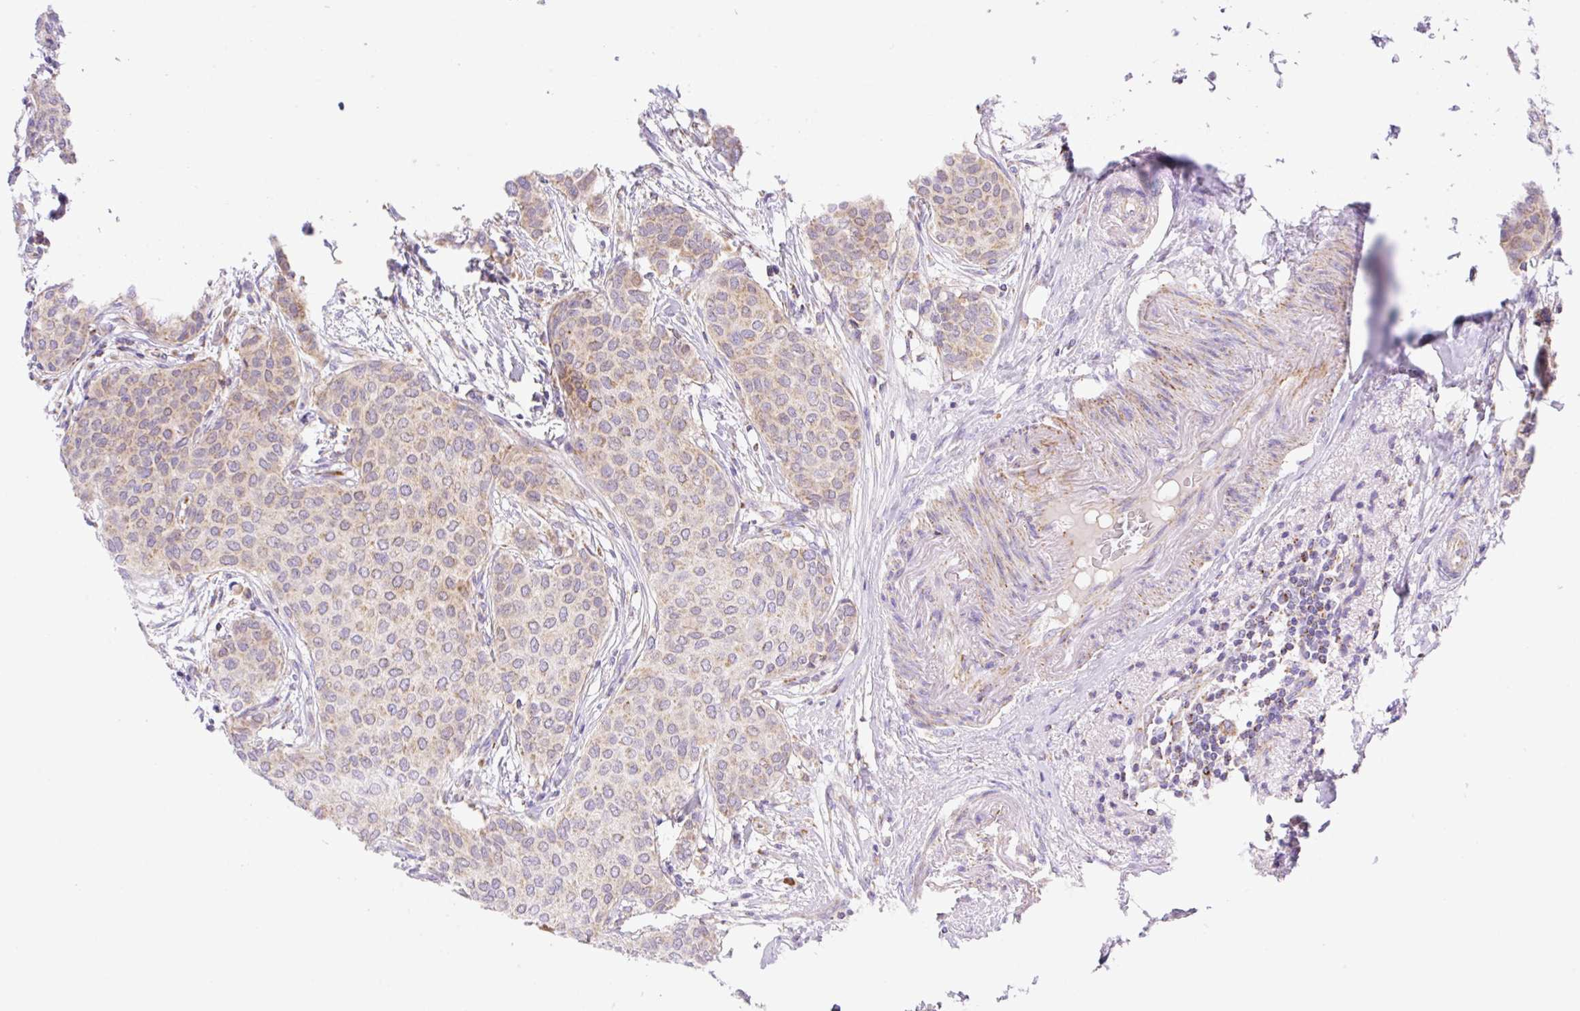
{"staining": {"intensity": "moderate", "quantity": "25%-75%", "location": "cytoplasmic/membranous"}, "tissue": "breast cancer", "cell_type": "Tumor cells", "image_type": "cancer", "snomed": [{"axis": "morphology", "description": "Duct carcinoma"}, {"axis": "topography", "description": "Breast"}], "caption": "Brown immunohistochemical staining in infiltrating ductal carcinoma (breast) exhibits moderate cytoplasmic/membranous positivity in approximately 25%-75% of tumor cells.", "gene": "ETNK2", "patient": {"sex": "female", "age": 47}}